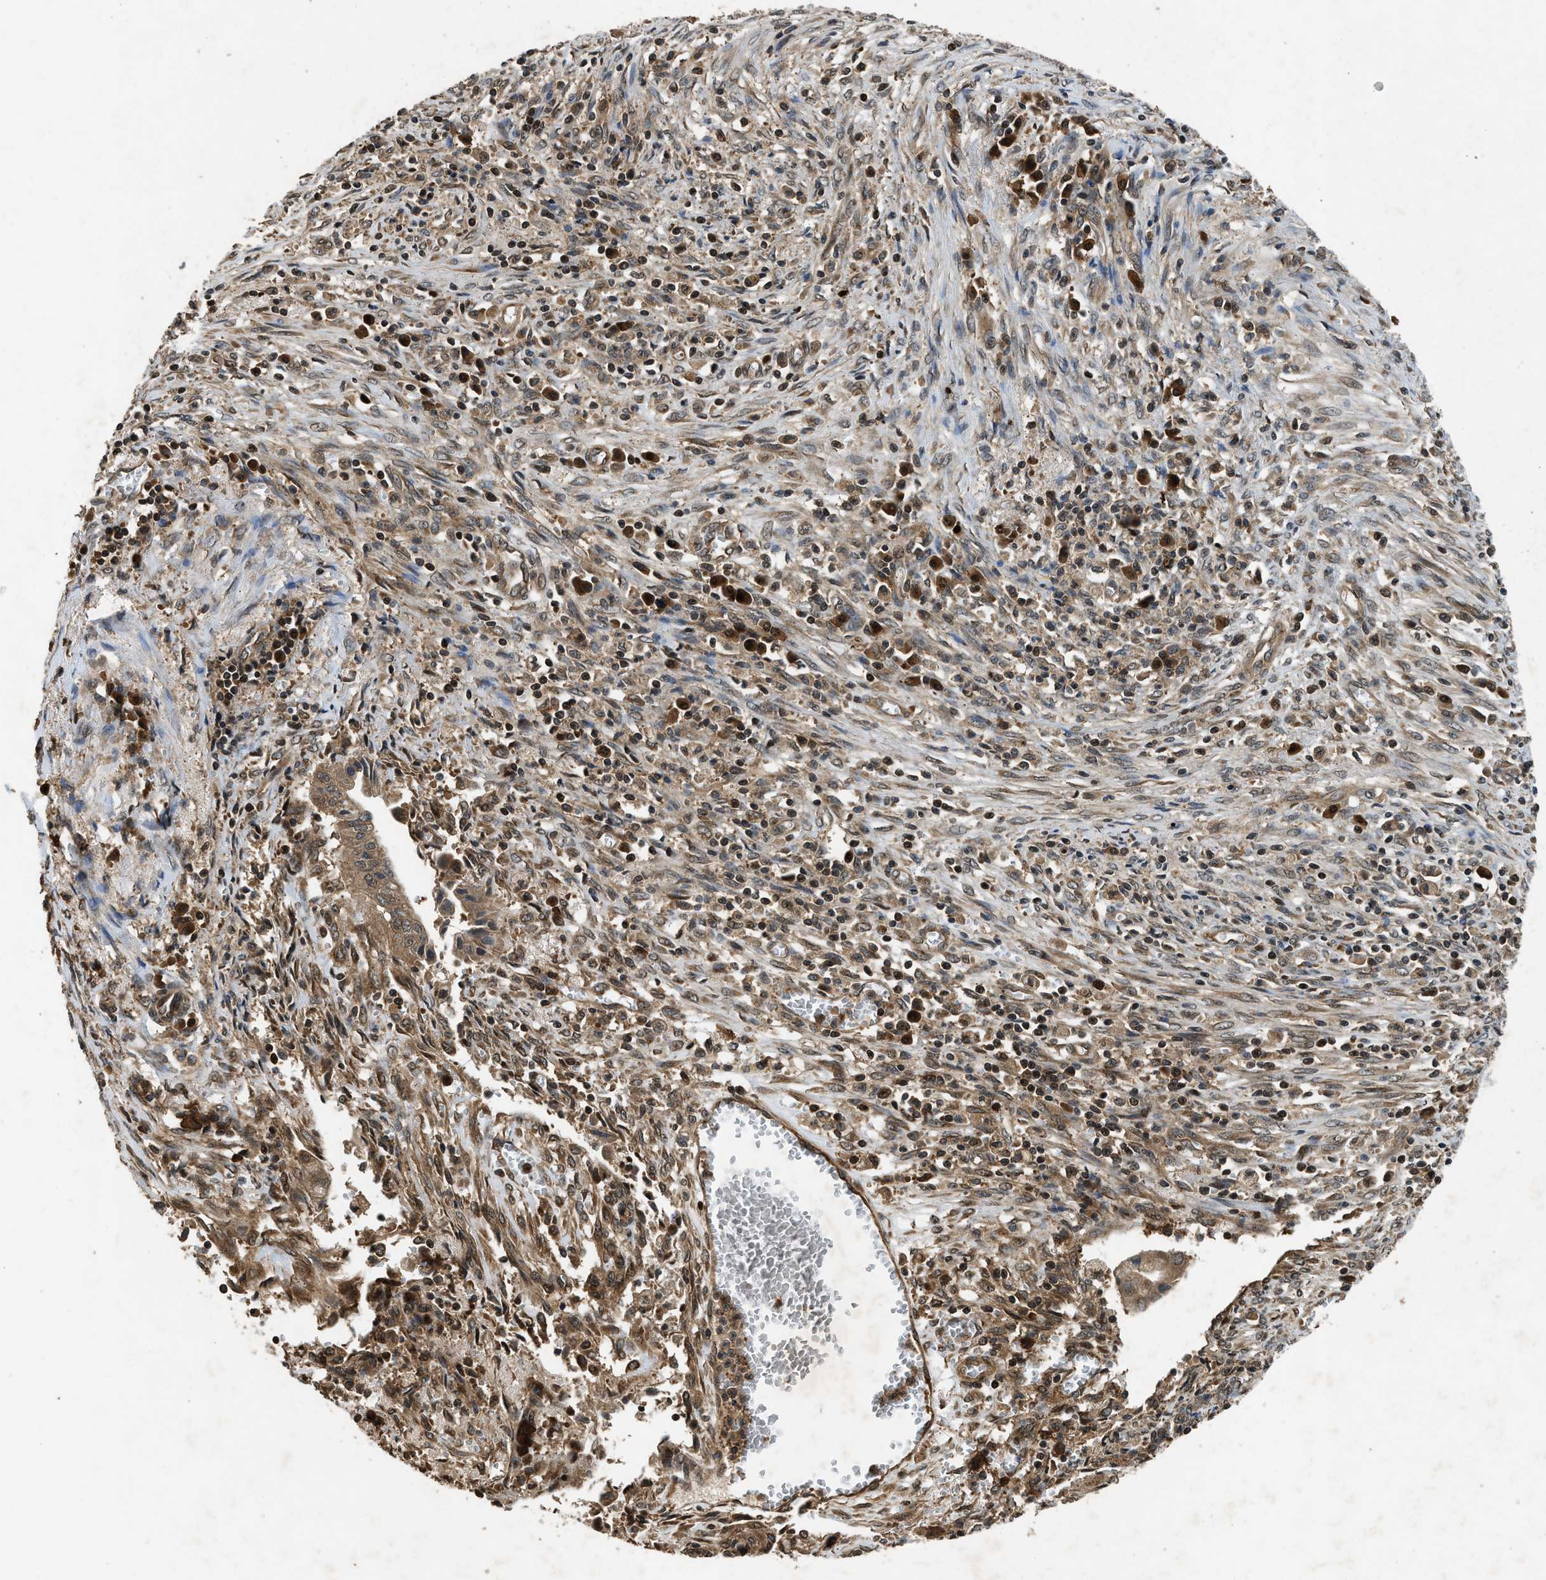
{"staining": {"intensity": "moderate", "quantity": ">75%", "location": "cytoplasmic/membranous"}, "tissue": "cervical cancer", "cell_type": "Tumor cells", "image_type": "cancer", "snomed": [{"axis": "morphology", "description": "Adenocarcinoma, NOS"}, {"axis": "topography", "description": "Cervix"}], "caption": "Immunohistochemistry (DAB (3,3'-diaminobenzidine)) staining of cervical cancer (adenocarcinoma) exhibits moderate cytoplasmic/membranous protein staining in about >75% of tumor cells.", "gene": "RPS6KB1", "patient": {"sex": "female", "age": 44}}